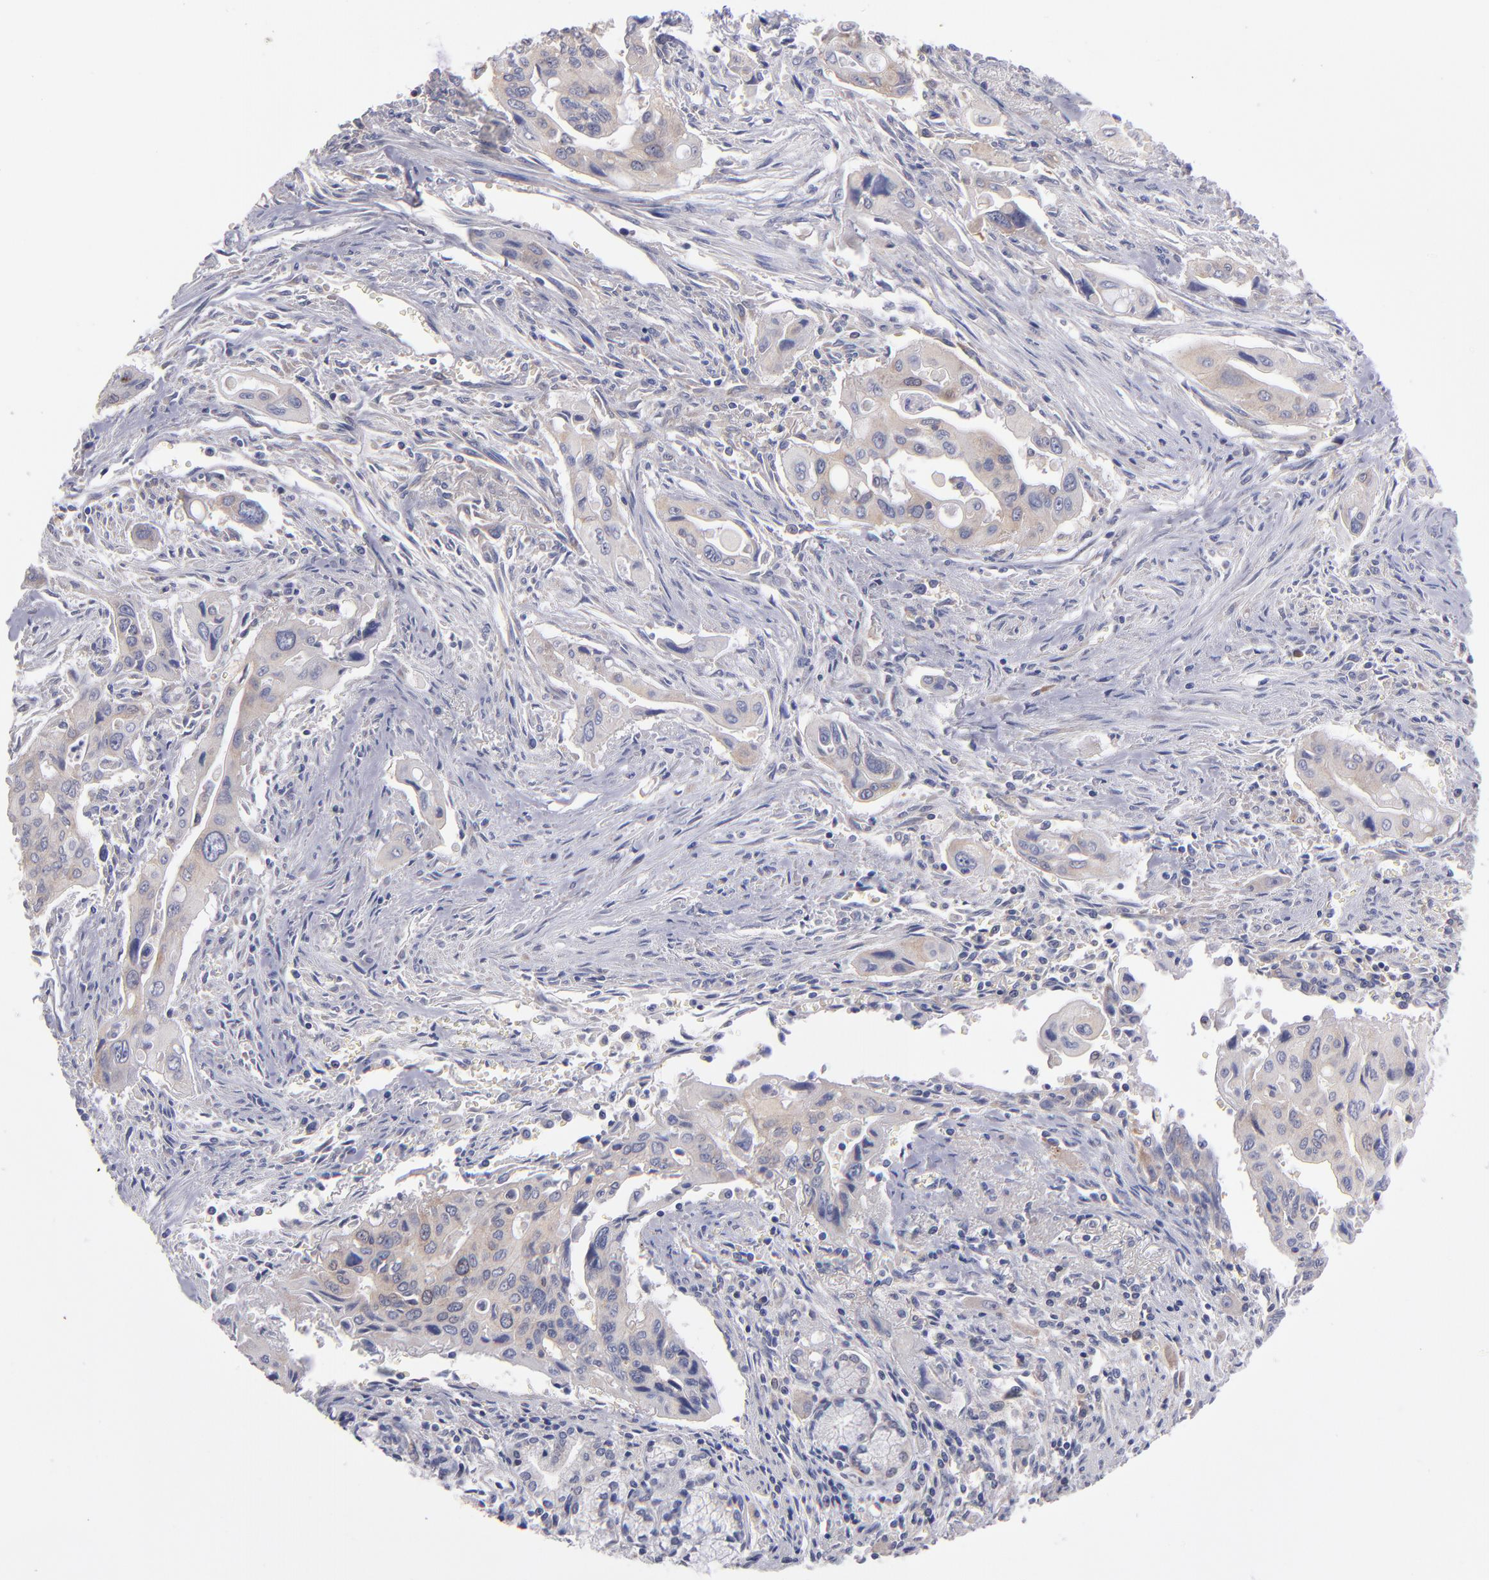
{"staining": {"intensity": "weak", "quantity": ">75%", "location": "cytoplasmic/membranous"}, "tissue": "pancreatic cancer", "cell_type": "Tumor cells", "image_type": "cancer", "snomed": [{"axis": "morphology", "description": "Adenocarcinoma, NOS"}, {"axis": "topography", "description": "Pancreas"}], "caption": "Adenocarcinoma (pancreatic) stained for a protein exhibits weak cytoplasmic/membranous positivity in tumor cells.", "gene": "EIF3L", "patient": {"sex": "male", "age": 77}}